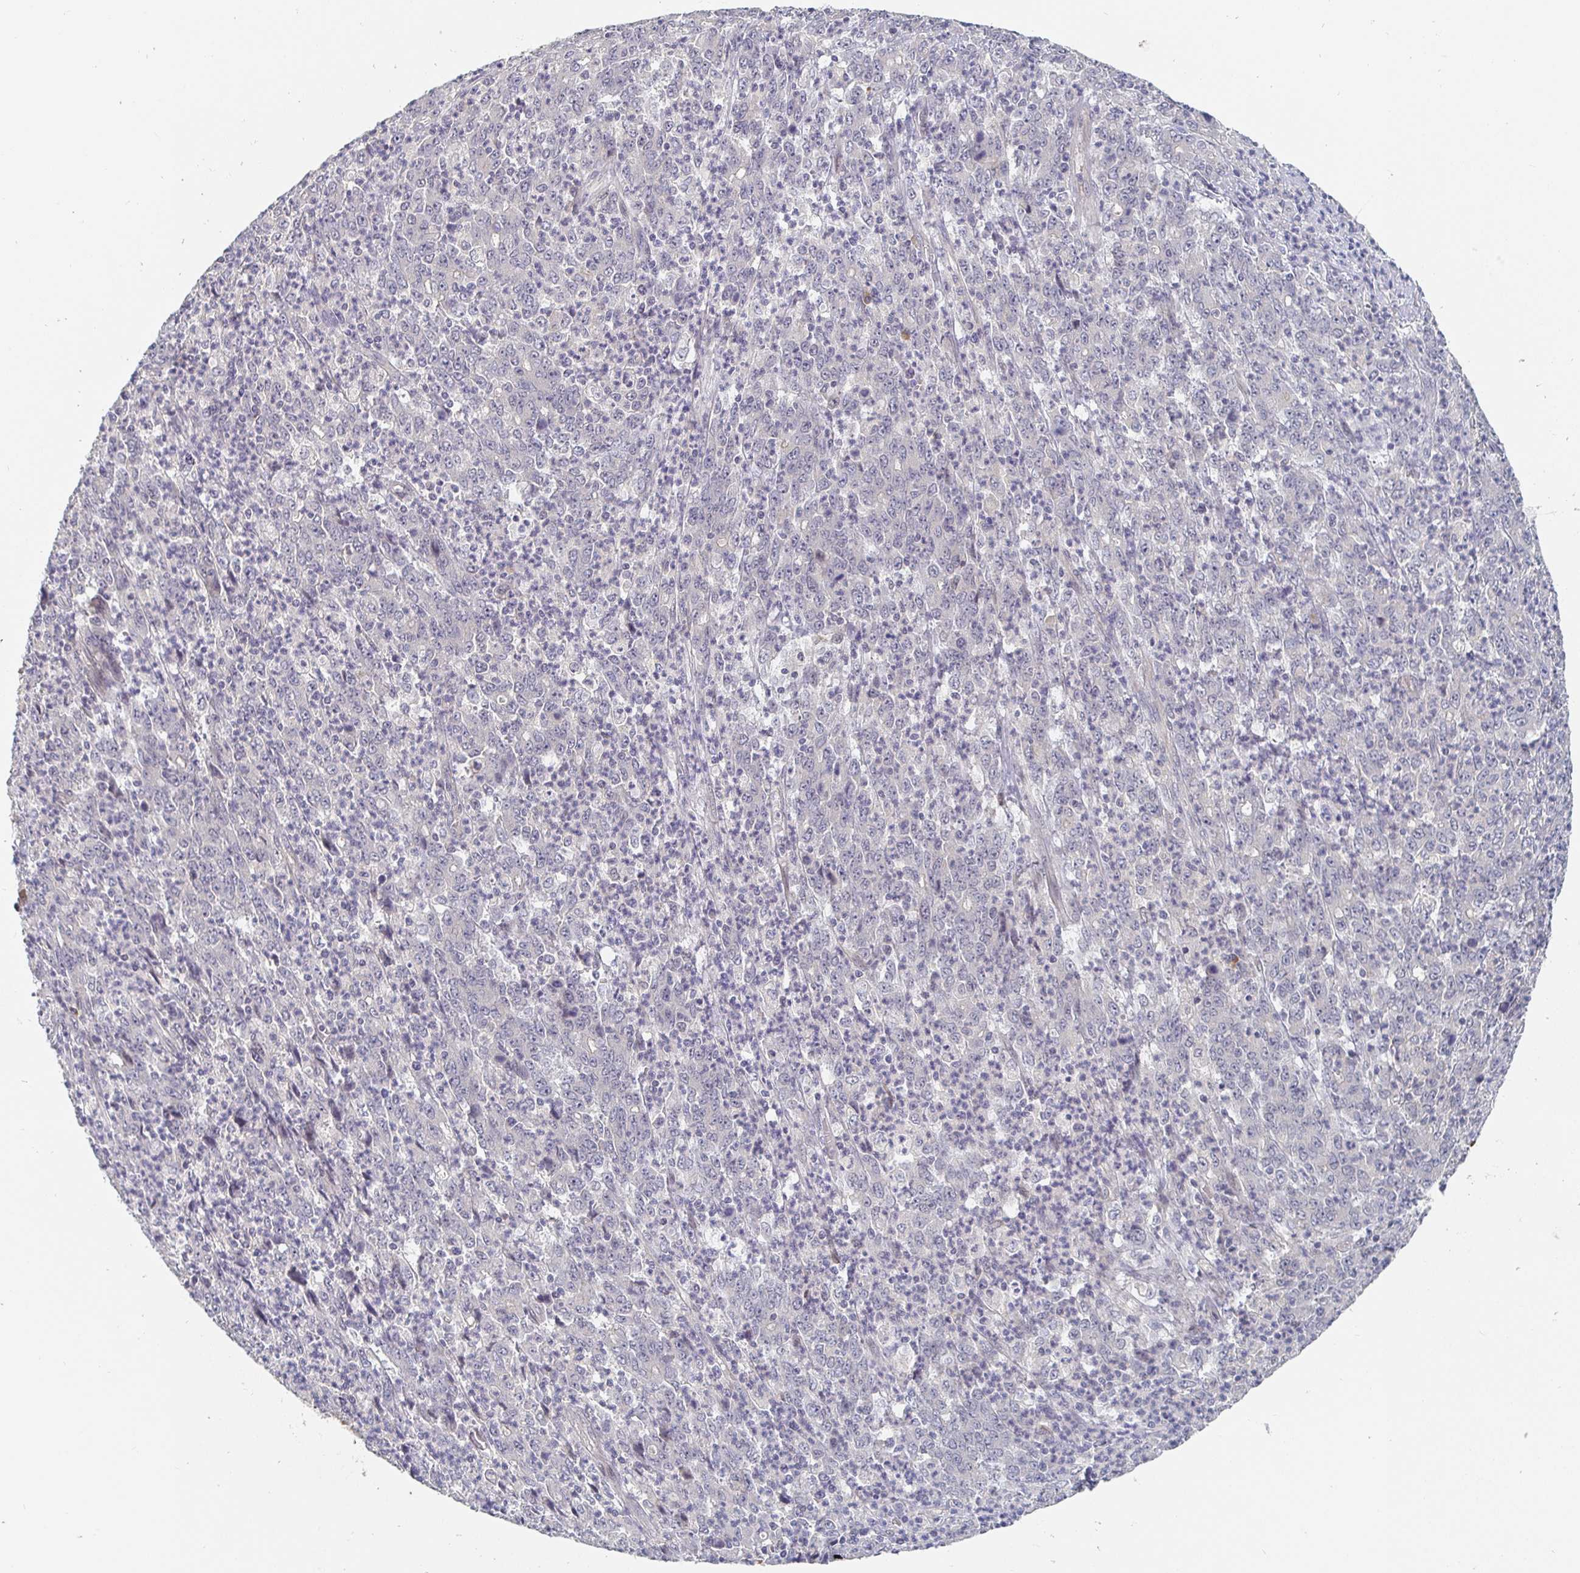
{"staining": {"intensity": "negative", "quantity": "none", "location": "none"}, "tissue": "stomach cancer", "cell_type": "Tumor cells", "image_type": "cancer", "snomed": [{"axis": "morphology", "description": "Adenocarcinoma, NOS"}, {"axis": "topography", "description": "Stomach, lower"}], "caption": "Immunohistochemistry (IHC) micrograph of neoplastic tissue: human stomach adenocarcinoma stained with DAB (3,3'-diaminobenzidine) displays no significant protein staining in tumor cells.", "gene": "MEIS1", "patient": {"sex": "female", "age": 71}}